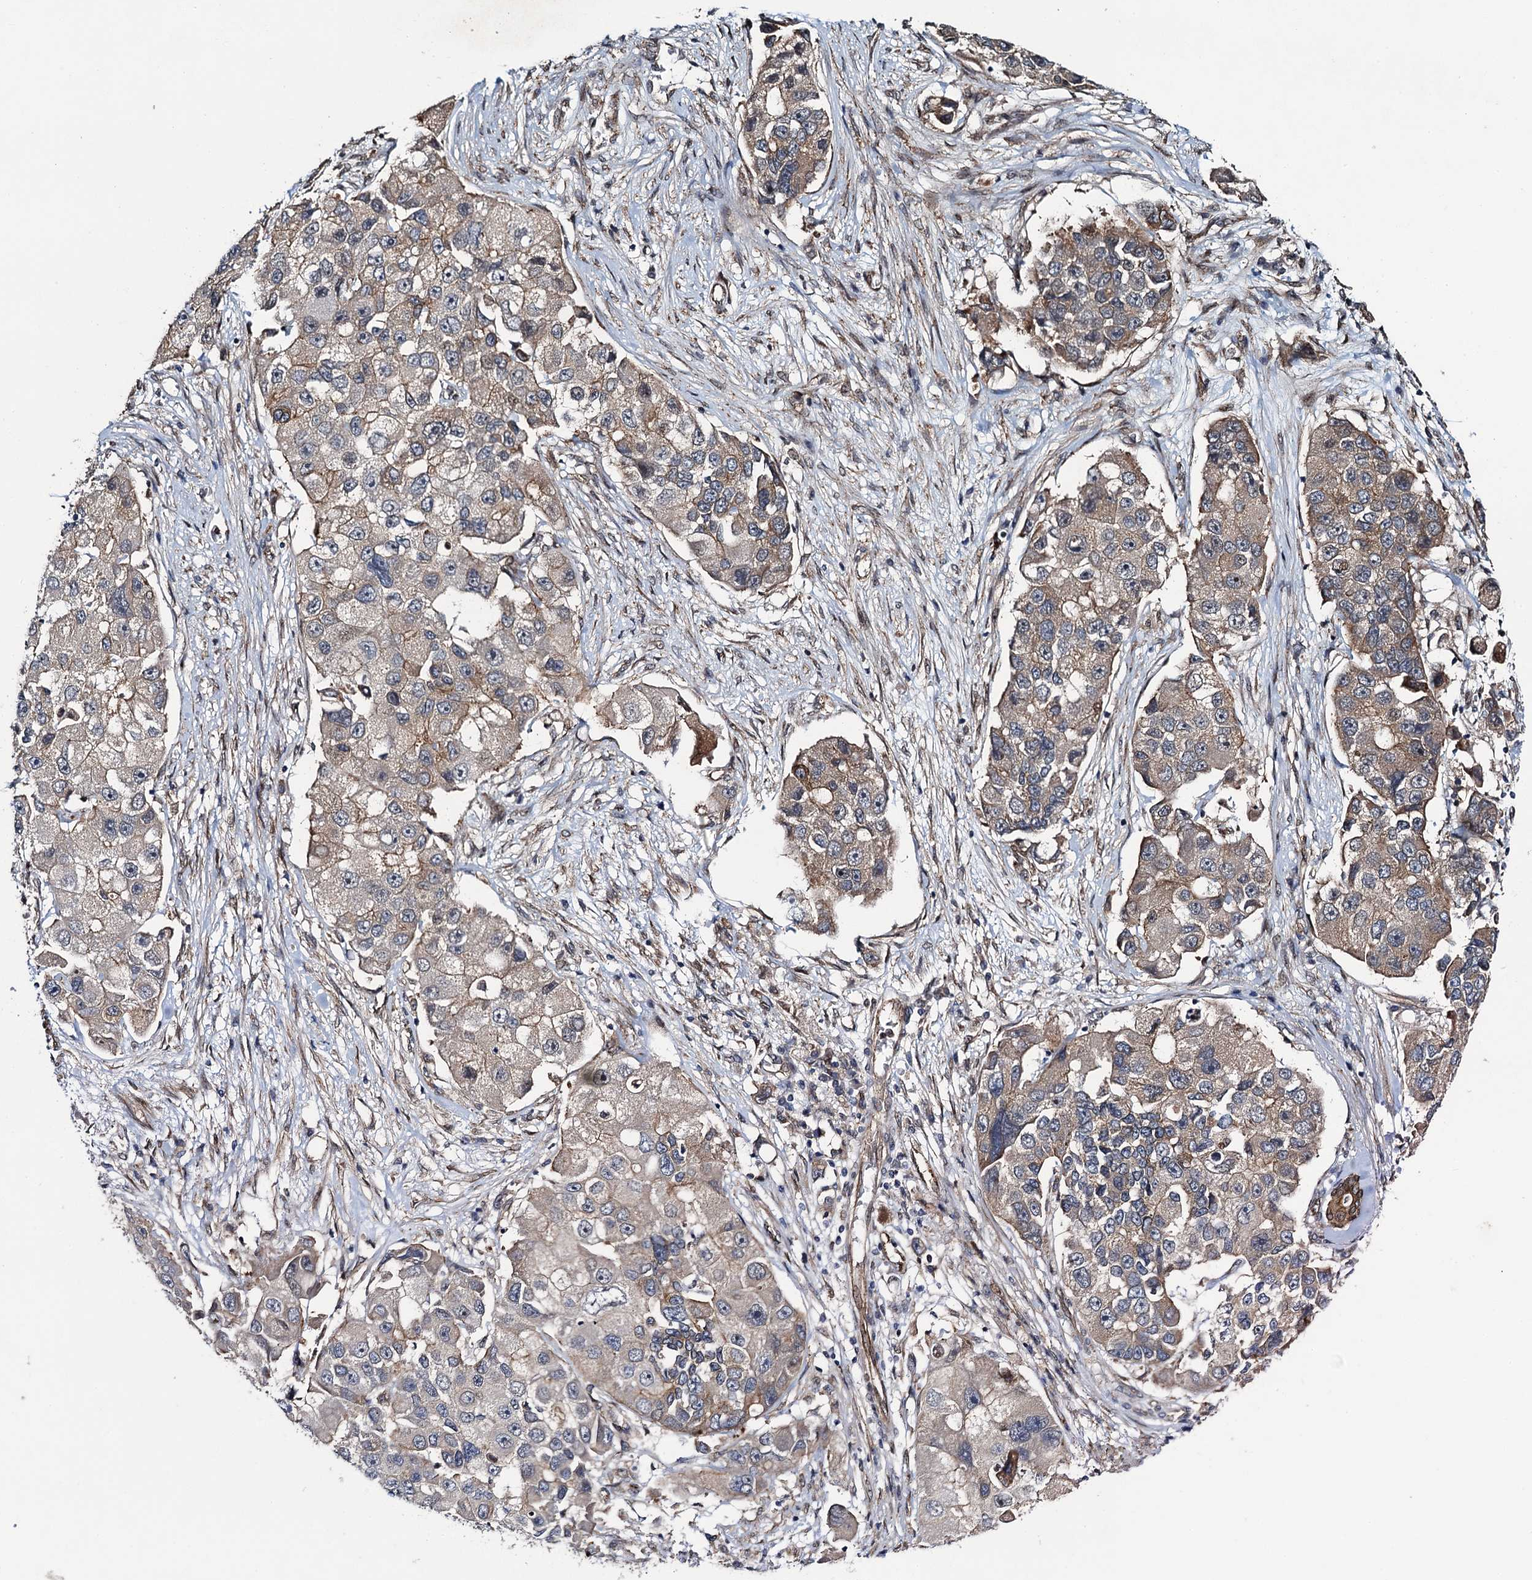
{"staining": {"intensity": "weak", "quantity": "25%-75%", "location": "cytoplasmic/membranous"}, "tissue": "lung cancer", "cell_type": "Tumor cells", "image_type": "cancer", "snomed": [{"axis": "morphology", "description": "Adenocarcinoma, NOS"}, {"axis": "topography", "description": "Lung"}], "caption": "Lung adenocarcinoma was stained to show a protein in brown. There is low levels of weak cytoplasmic/membranous expression in approximately 25%-75% of tumor cells. The staining was performed using DAB (3,3'-diaminobenzidine) to visualize the protein expression in brown, while the nuclei were stained in blue with hematoxylin (Magnification: 20x).", "gene": "EVX2", "patient": {"sex": "female", "age": 54}}